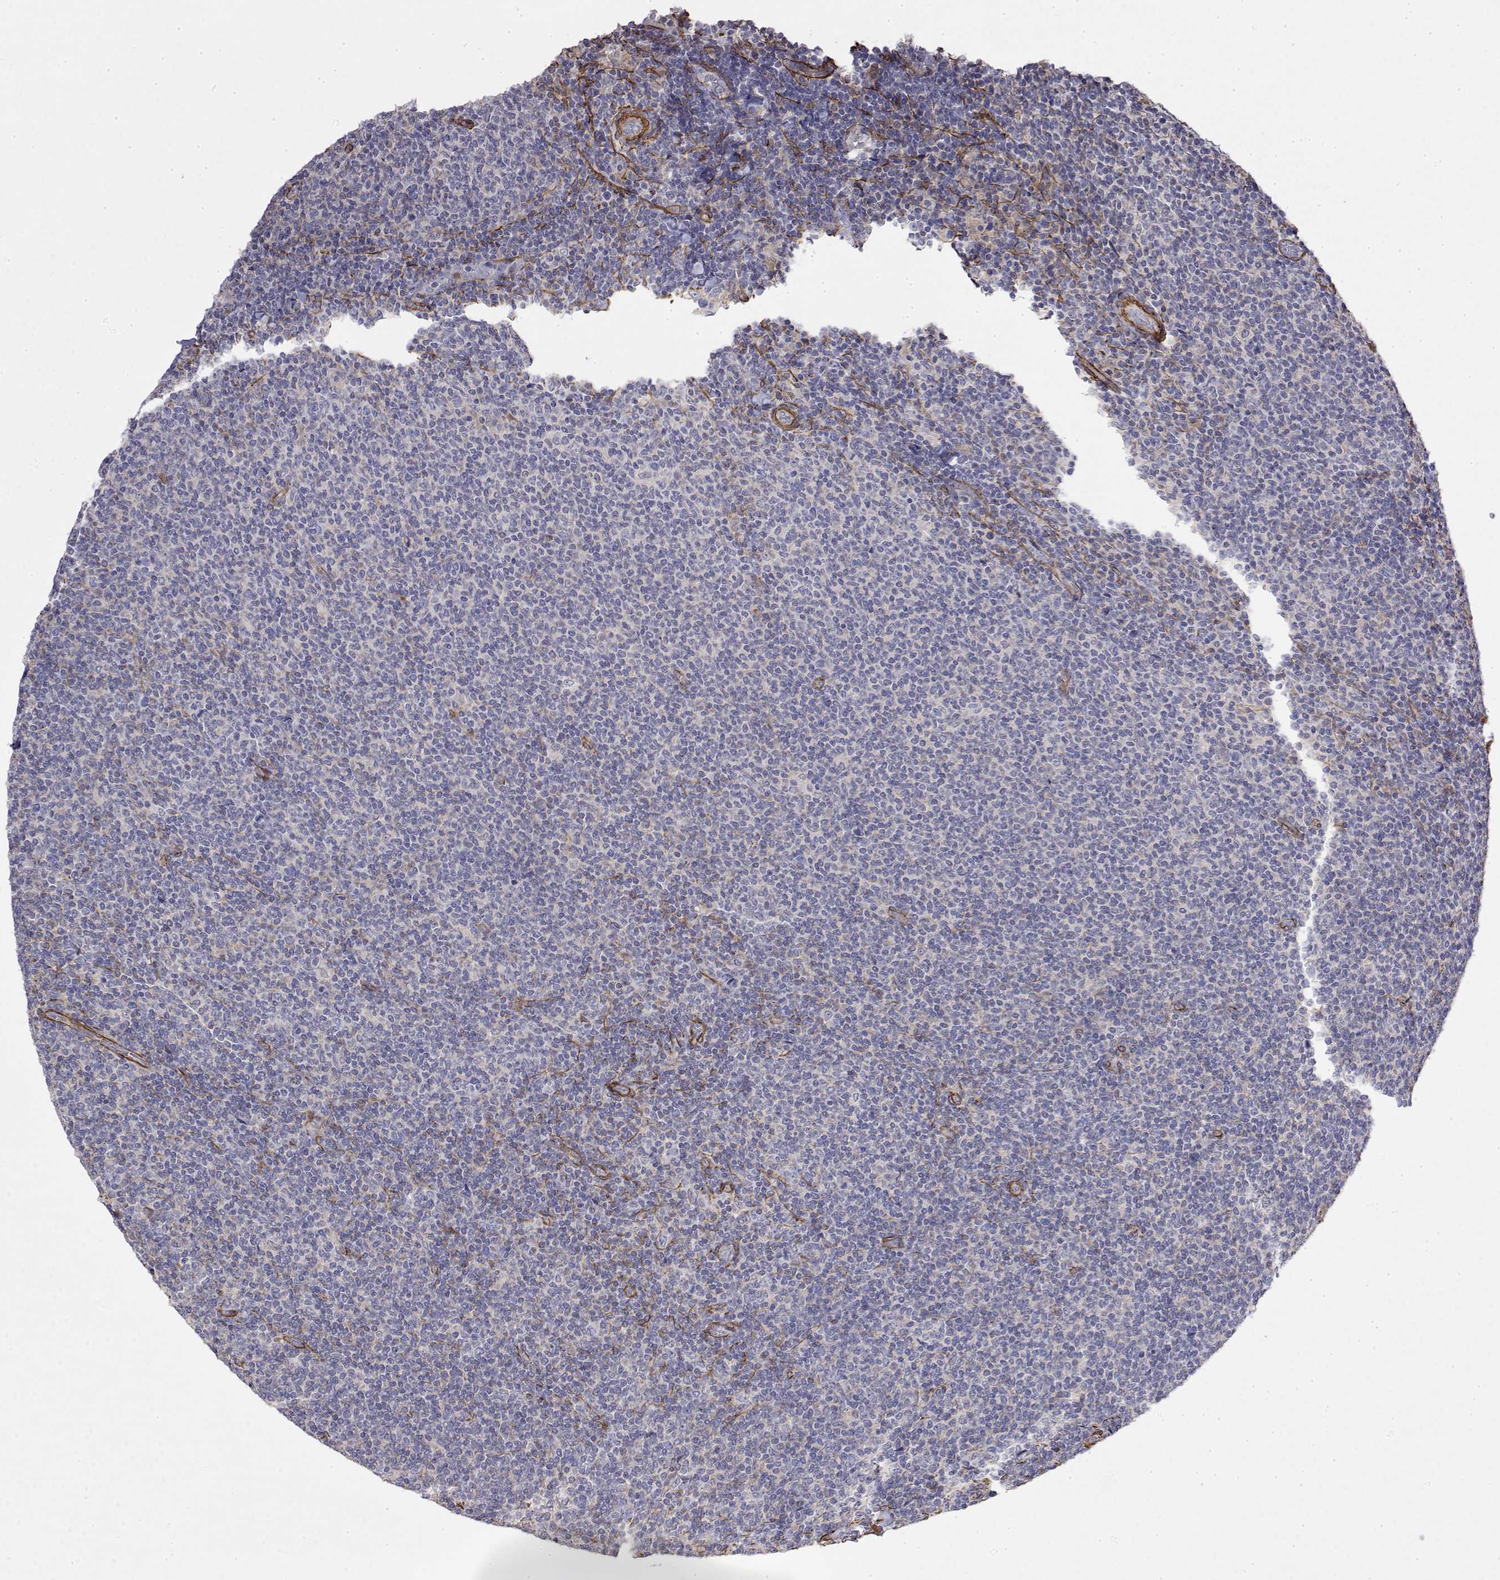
{"staining": {"intensity": "negative", "quantity": "none", "location": "none"}, "tissue": "lymphoma", "cell_type": "Tumor cells", "image_type": "cancer", "snomed": [{"axis": "morphology", "description": "Malignant lymphoma, non-Hodgkin's type, Low grade"}, {"axis": "topography", "description": "Lymph node"}], "caption": "A micrograph of human lymphoma is negative for staining in tumor cells.", "gene": "SOWAHD", "patient": {"sex": "male", "age": 52}}